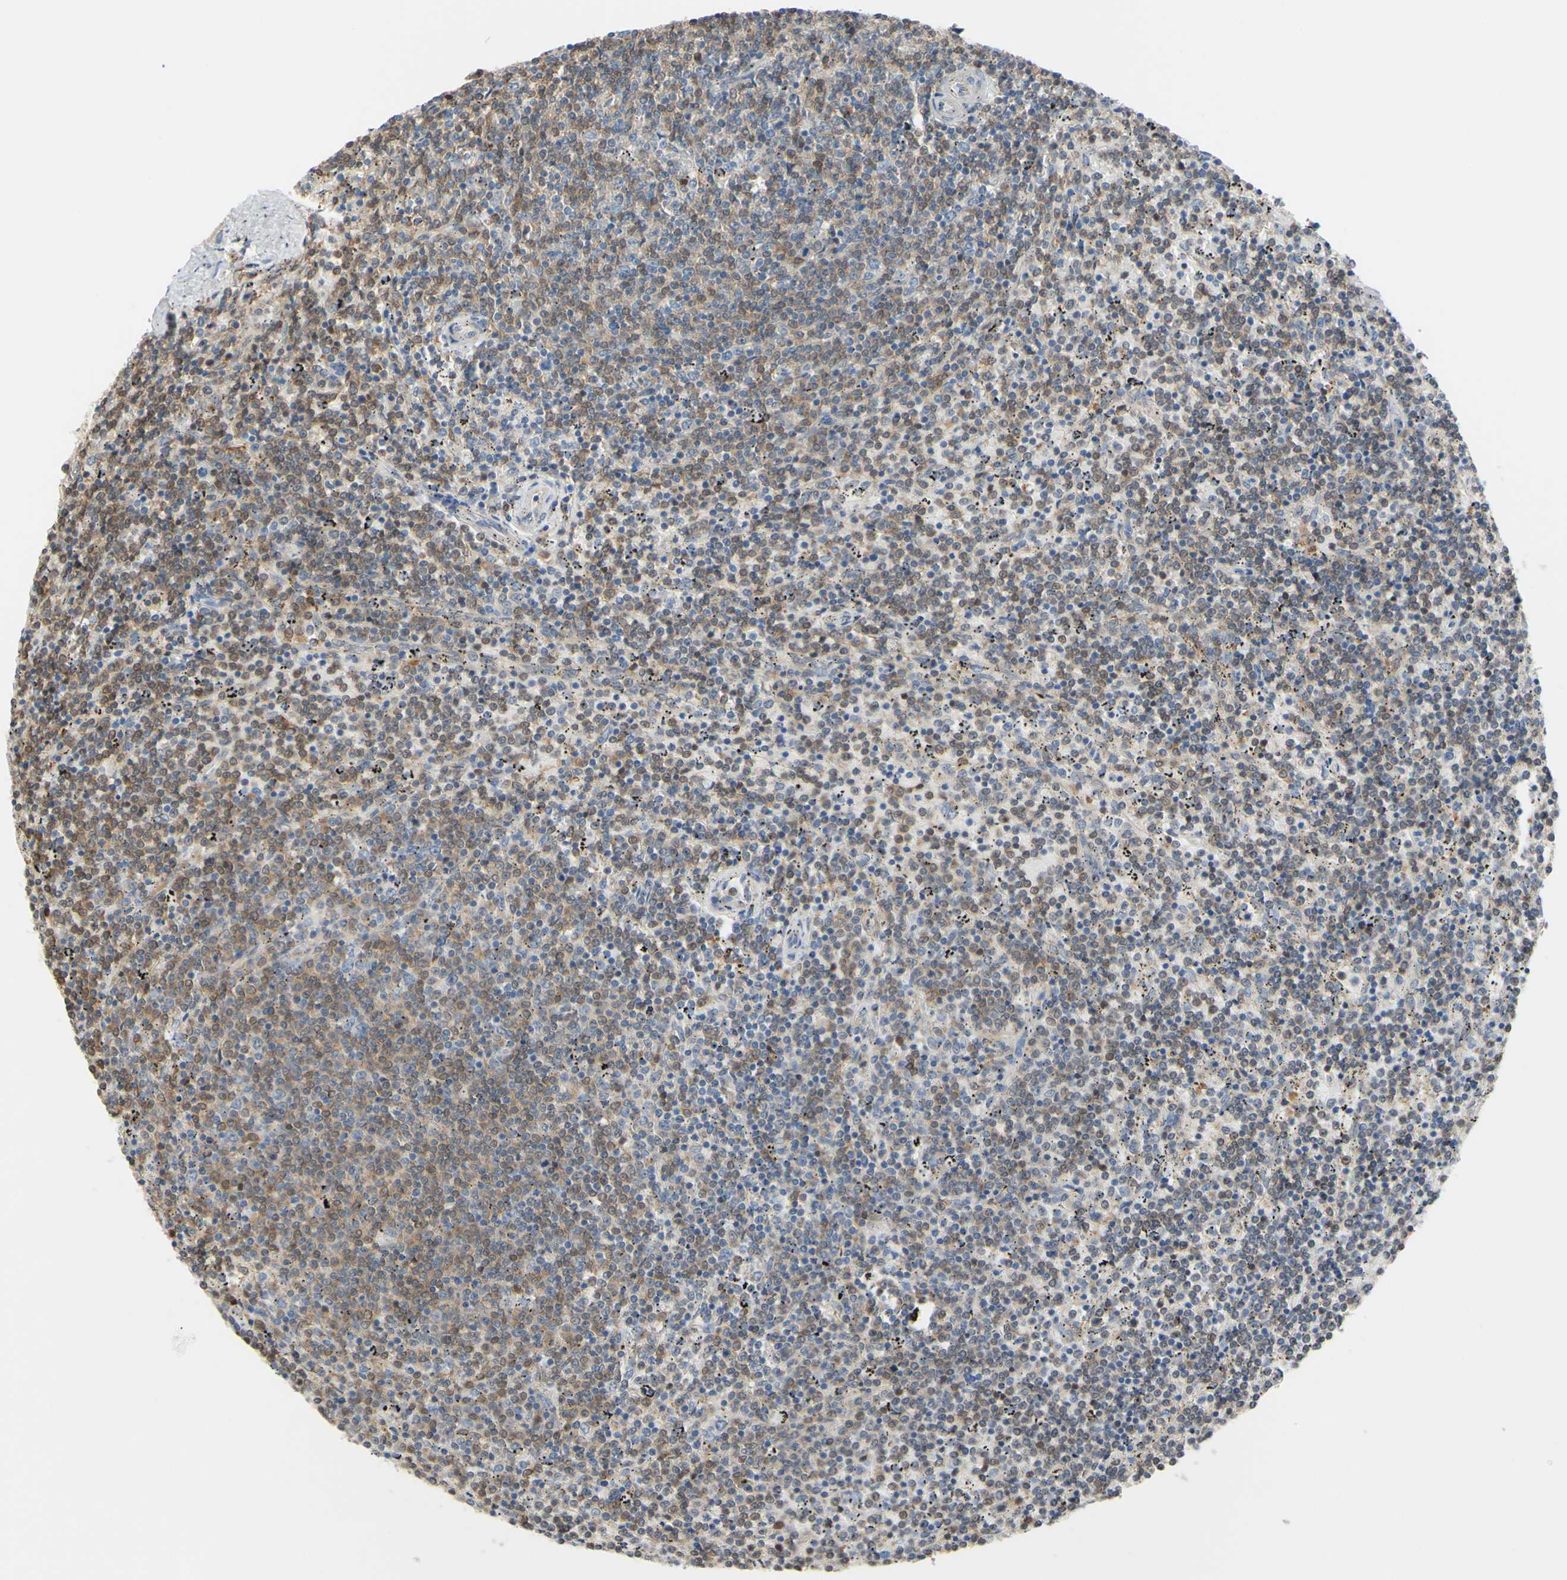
{"staining": {"intensity": "moderate", "quantity": ">75%", "location": "cytoplasmic/membranous"}, "tissue": "lymphoma", "cell_type": "Tumor cells", "image_type": "cancer", "snomed": [{"axis": "morphology", "description": "Malignant lymphoma, non-Hodgkin's type, Low grade"}, {"axis": "topography", "description": "Spleen"}], "caption": "Lymphoma tissue shows moderate cytoplasmic/membranous staining in approximately >75% of tumor cells, visualized by immunohistochemistry.", "gene": "UPK3B", "patient": {"sex": "female", "age": 50}}